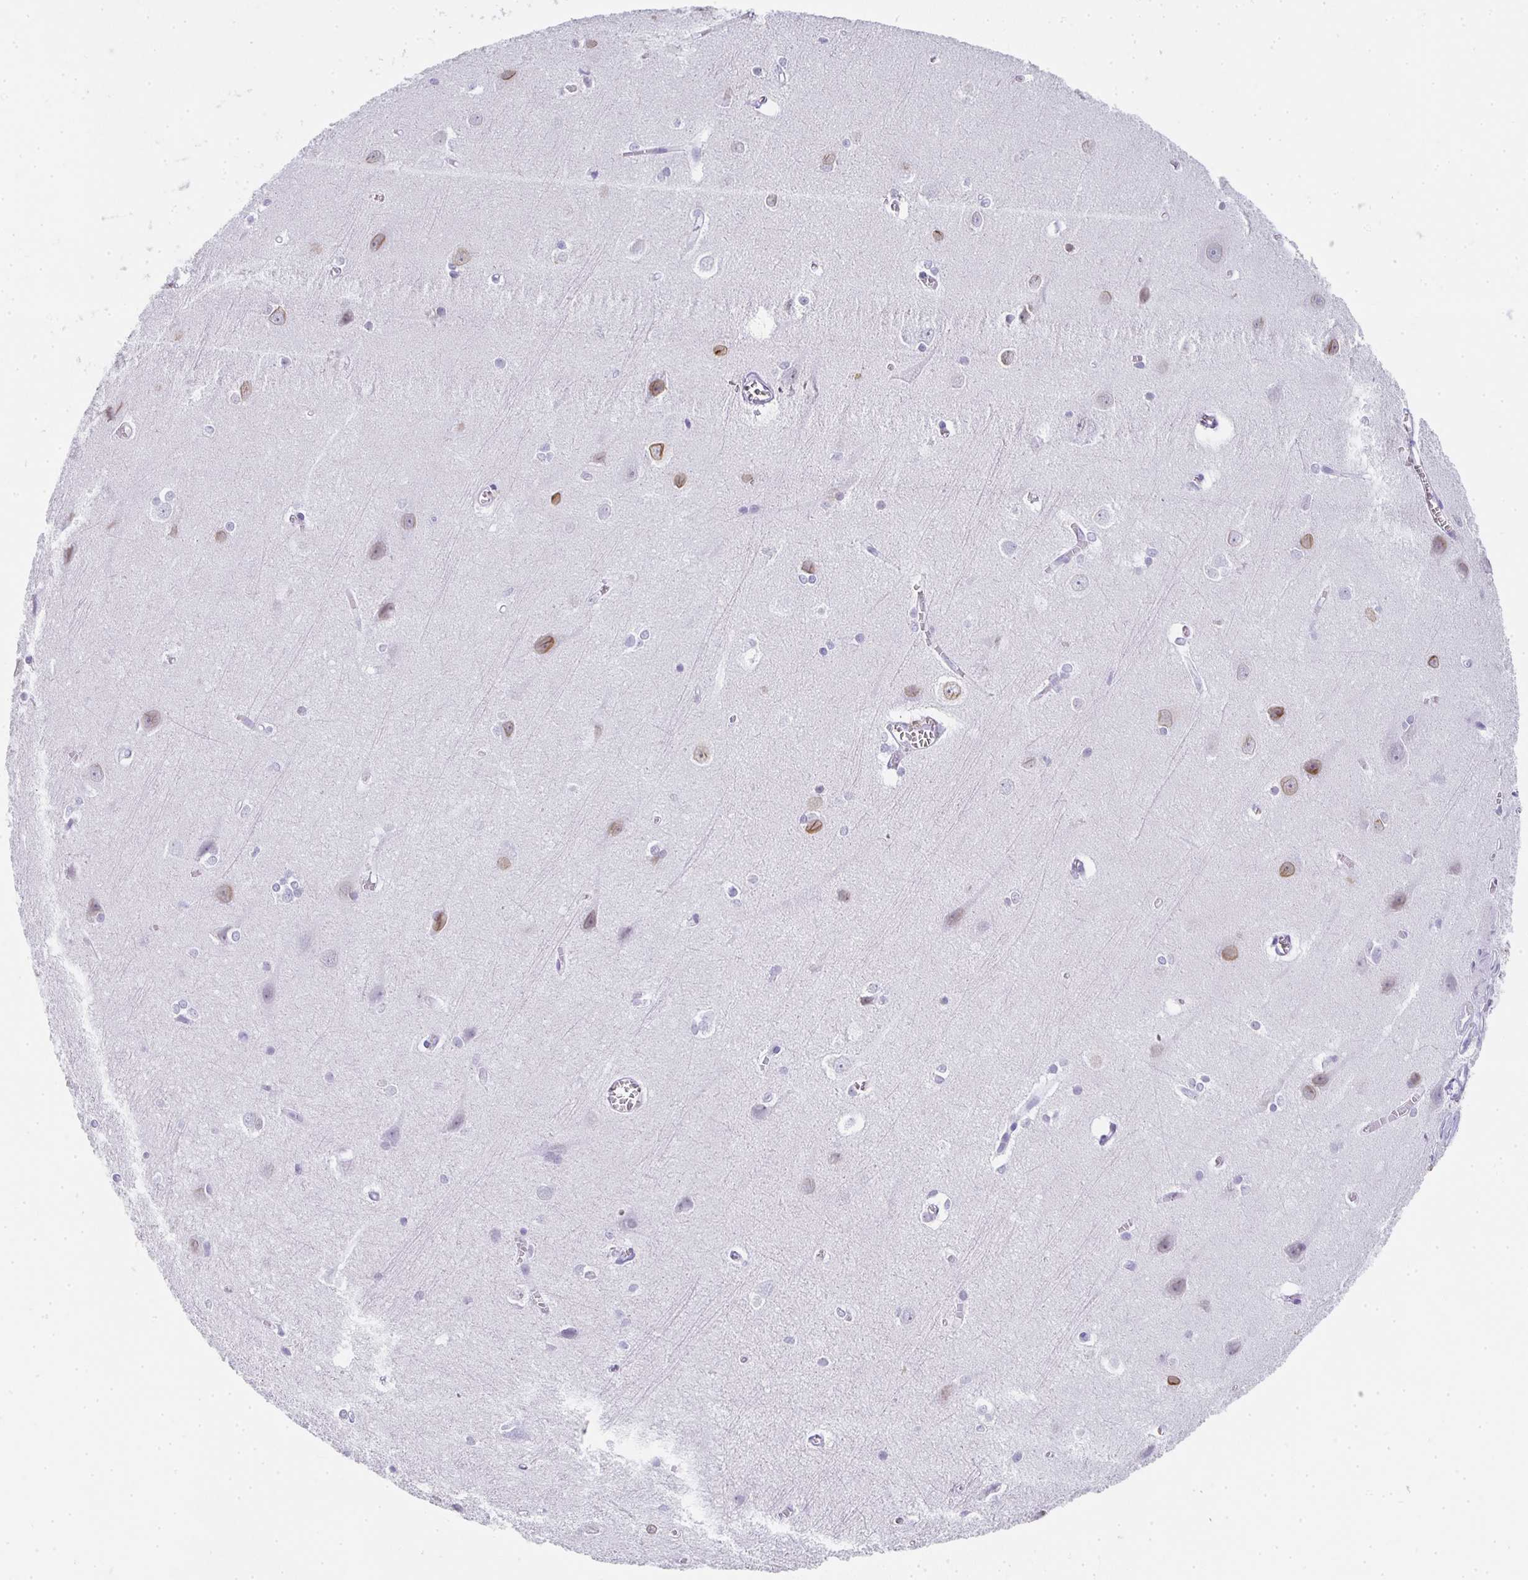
{"staining": {"intensity": "negative", "quantity": "none", "location": "none"}, "tissue": "cerebral cortex", "cell_type": "Endothelial cells", "image_type": "normal", "snomed": [{"axis": "morphology", "description": "Normal tissue, NOS"}, {"axis": "topography", "description": "Cerebral cortex"}], "caption": "This is an immunohistochemistry image of normal human cerebral cortex. There is no positivity in endothelial cells.", "gene": "TPSD1", "patient": {"sex": "male", "age": 37}}